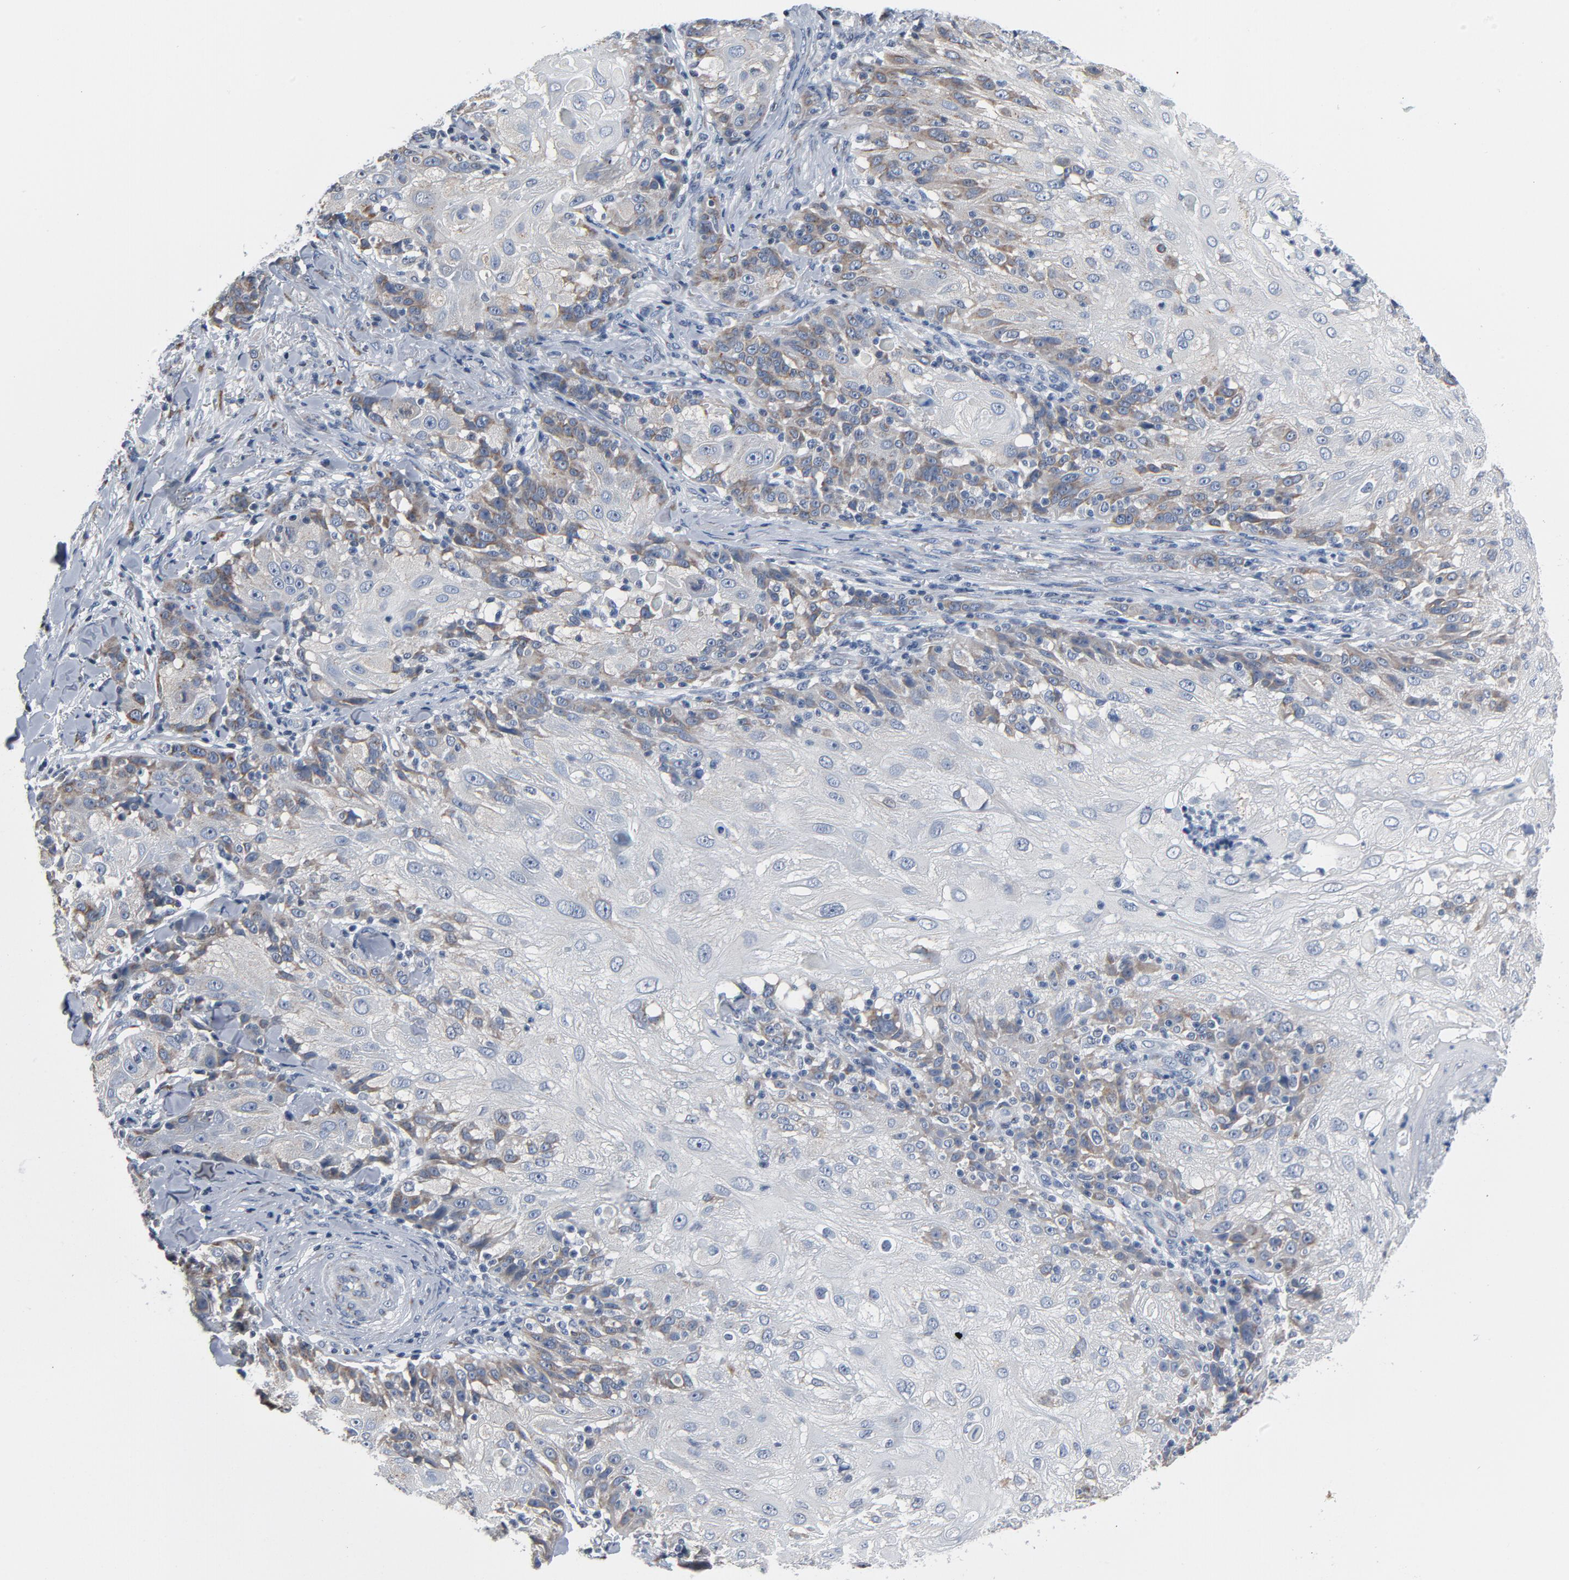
{"staining": {"intensity": "moderate", "quantity": "<25%", "location": "cytoplasmic/membranous"}, "tissue": "skin cancer", "cell_type": "Tumor cells", "image_type": "cancer", "snomed": [{"axis": "morphology", "description": "Normal tissue, NOS"}, {"axis": "morphology", "description": "Squamous cell carcinoma, NOS"}, {"axis": "topography", "description": "Skin"}], "caption": "About <25% of tumor cells in skin cancer (squamous cell carcinoma) show moderate cytoplasmic/membranous protein staining as visualized by brown immunohistochemical staining.", "gene": "YIPF6", "patient": {"sex": "female", "age": 83}}